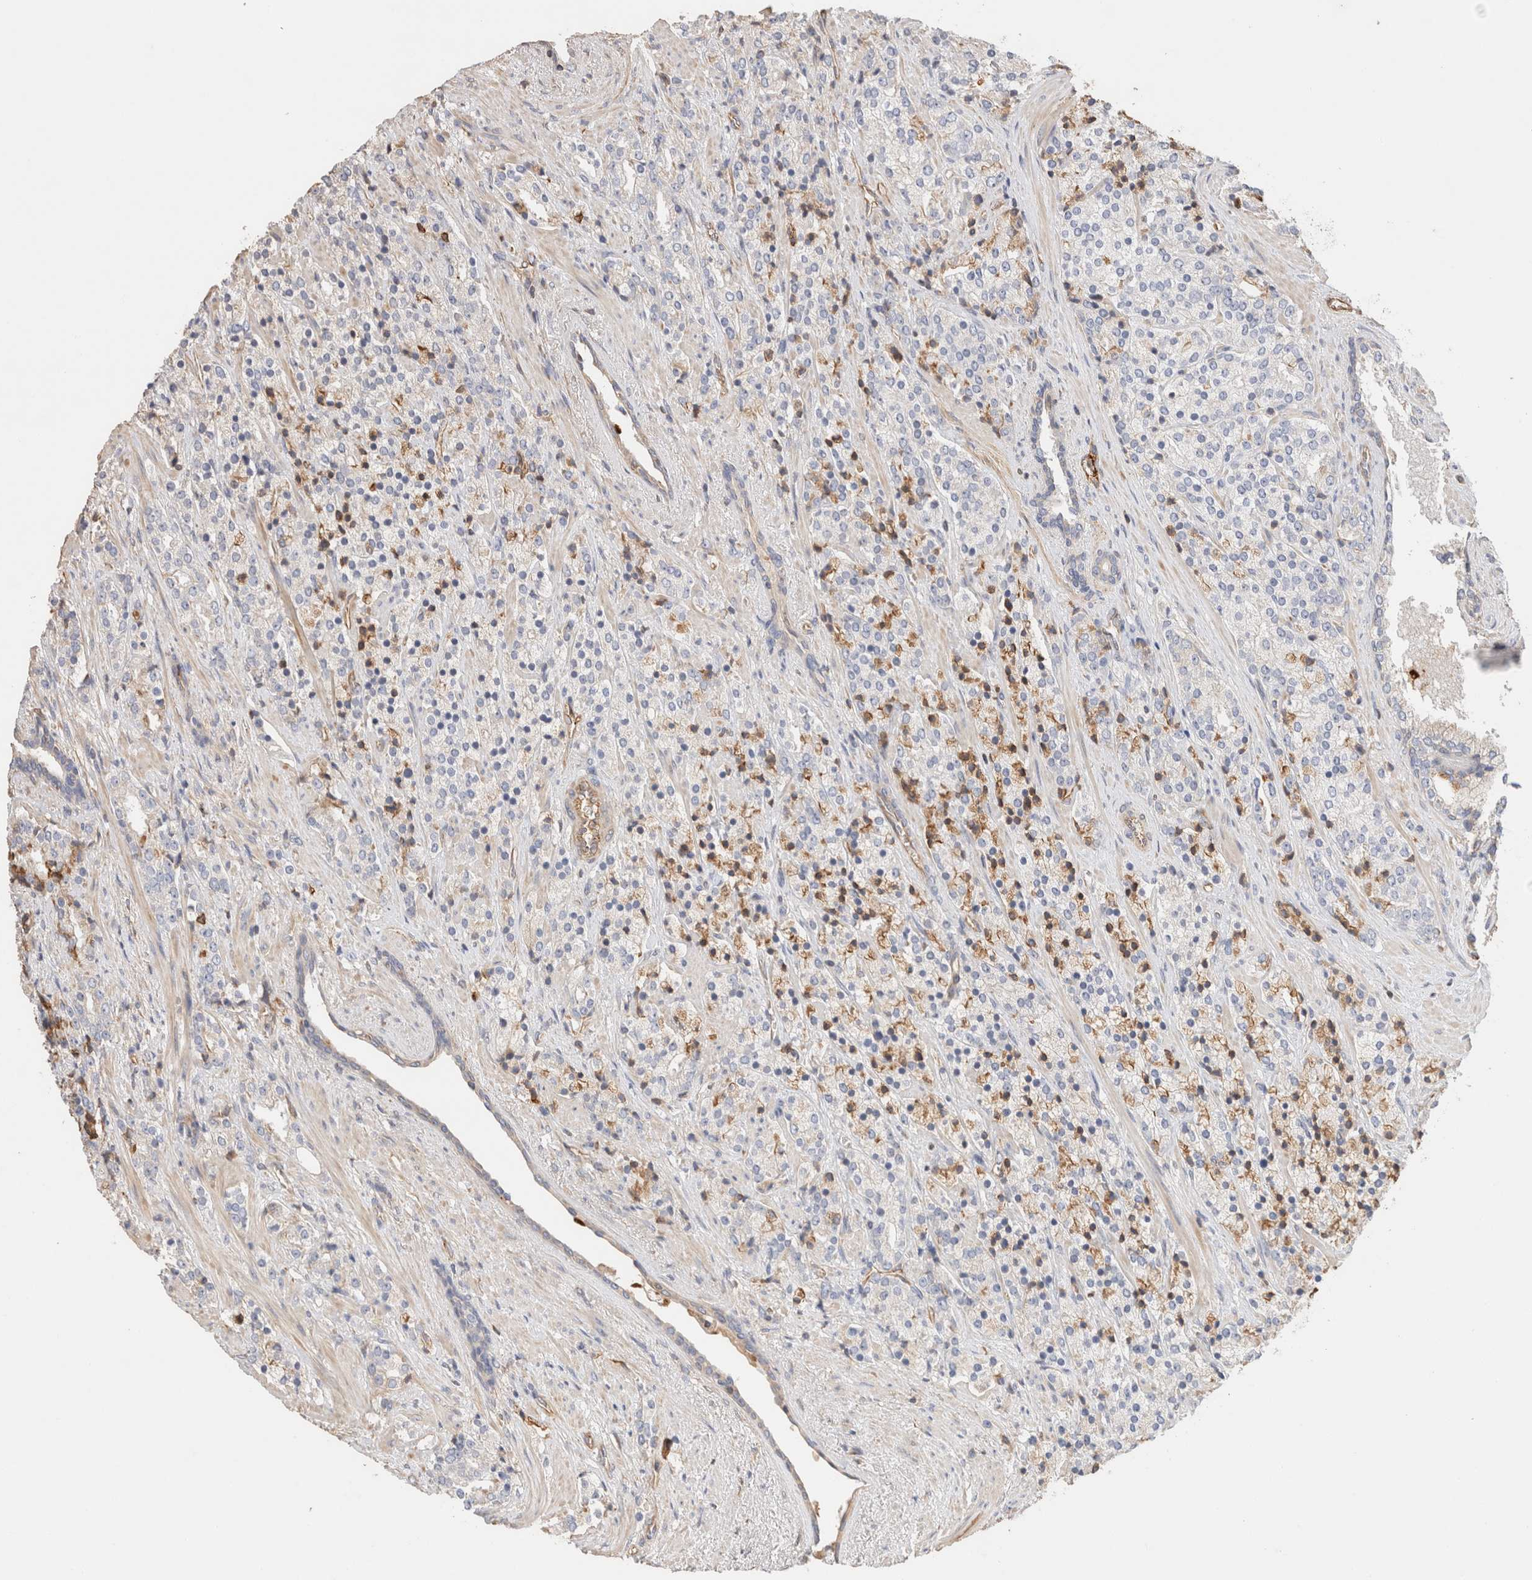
{"staining": {"intensity": "moderate", "quantity": "<25%", "location": "cytoplasmic/membranous"}, "tissue": "prostate cancer", "cell_type": "Tumor cells", "image_type": "cancer", "snomed": [{"axis": "morphology", "description": "Adenocarcinoma, High grade"}, {"axis": "topography", "description": "Prostate"}], "caption": "High-magnification brightfield microscopy of prostate cancer stained with DAB (brown) and counterstained with hematoxylin (blue). tumor cells exhibit moderate cytoplasmic/membranous positivity is present in about<25% of cells.", "gene": "PROS1", "patient": {"sex": "male", "age": 71}}